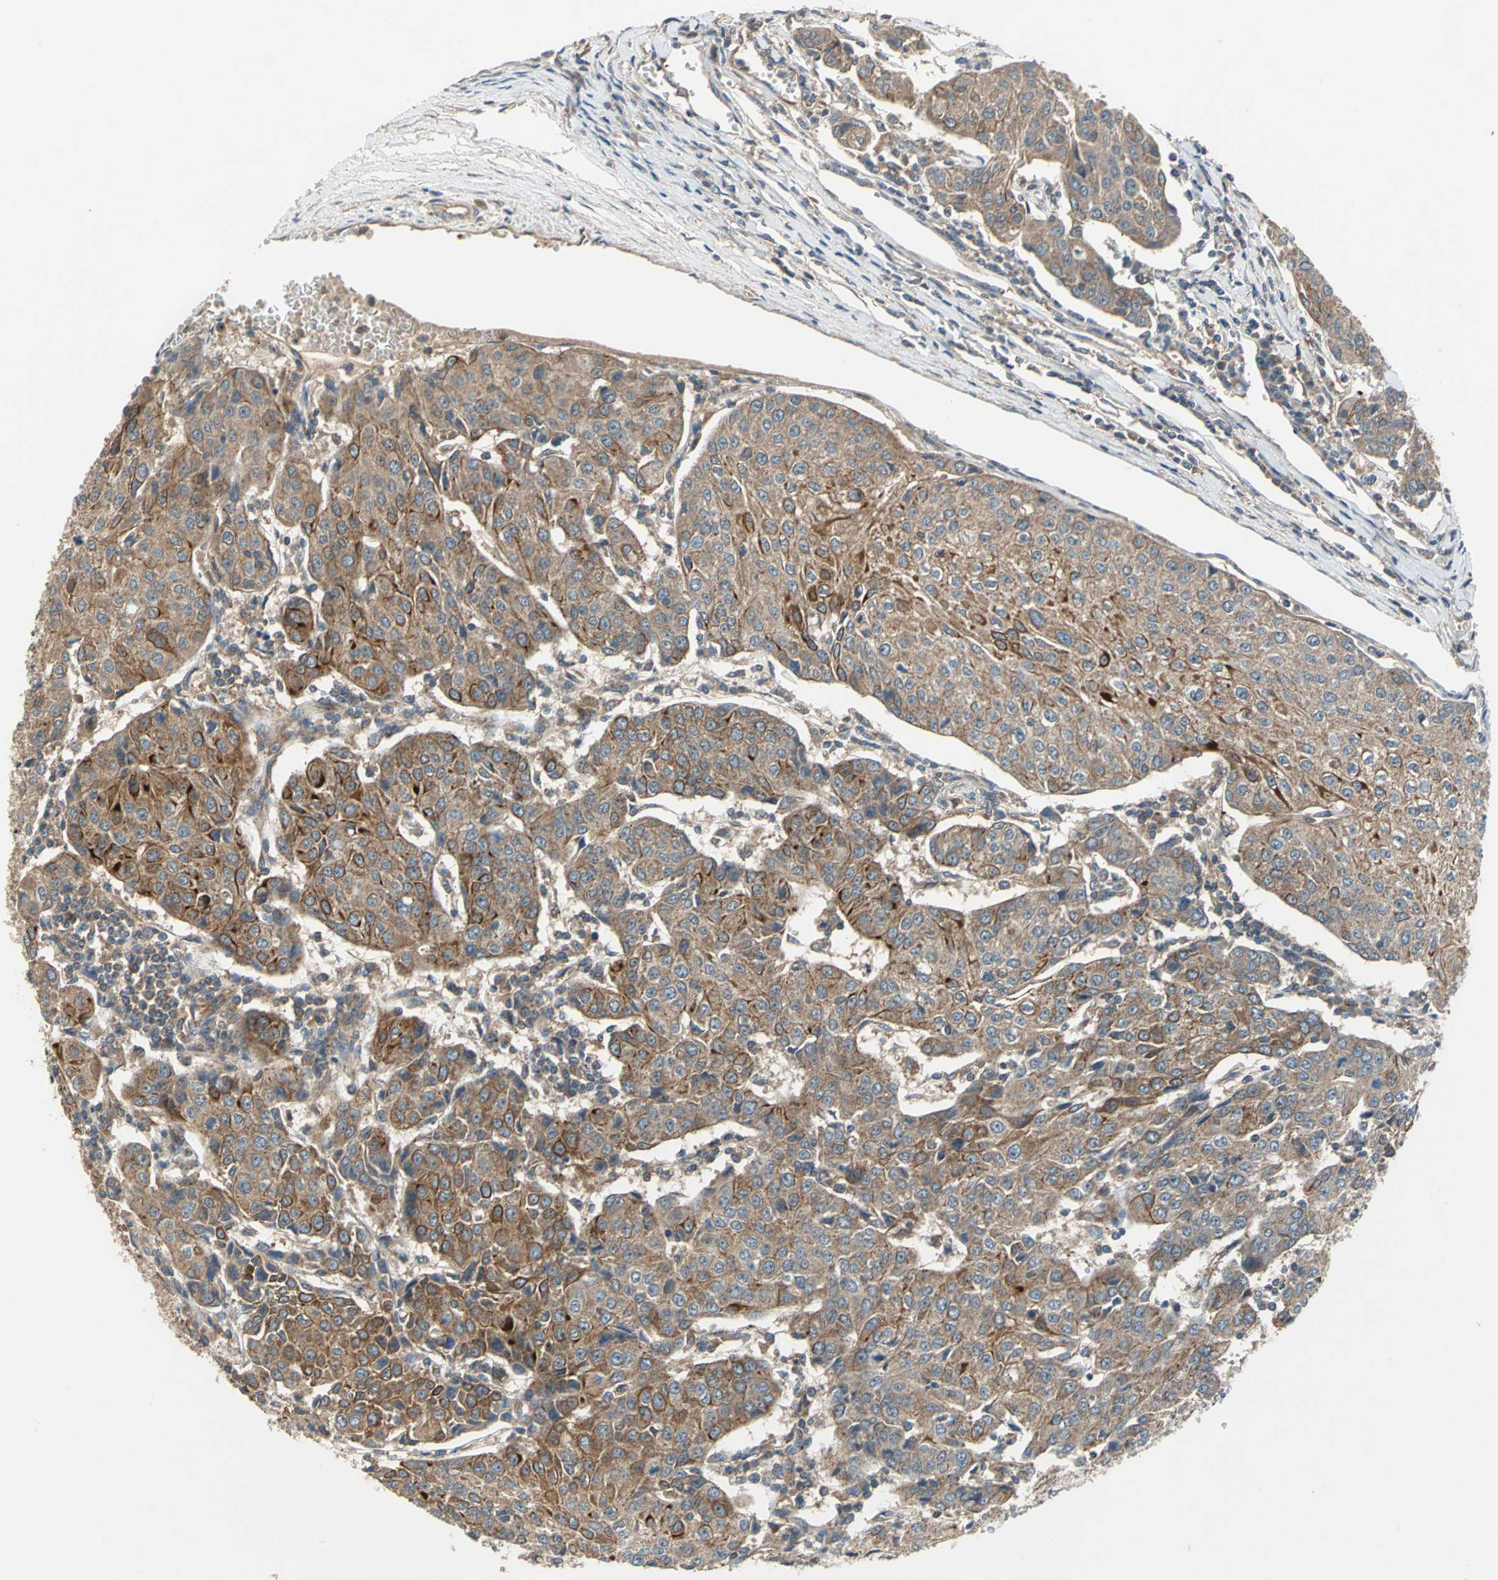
{"staining": {"intensity": "moderate", "quantity": ">75%", "location": "cytoplasmic/membranous"}, "tissue": "urothelial cancer", "cell_type": "Tumor cells", "image_type": "cancer", "snomed": [{"axis": "morphology", "description": "Urothelial carcinoma, High grade"}, {"axis": "topography", "description": "Urinary bladder"}], "caption": "Protein staining displays moderate cytoplasmic/membranous positivity in approximately >75% of tumor cells in high-grade urothelial carcinoma.", "gene": "EMCN", "patient": {"sex": "female", "age": 85}}